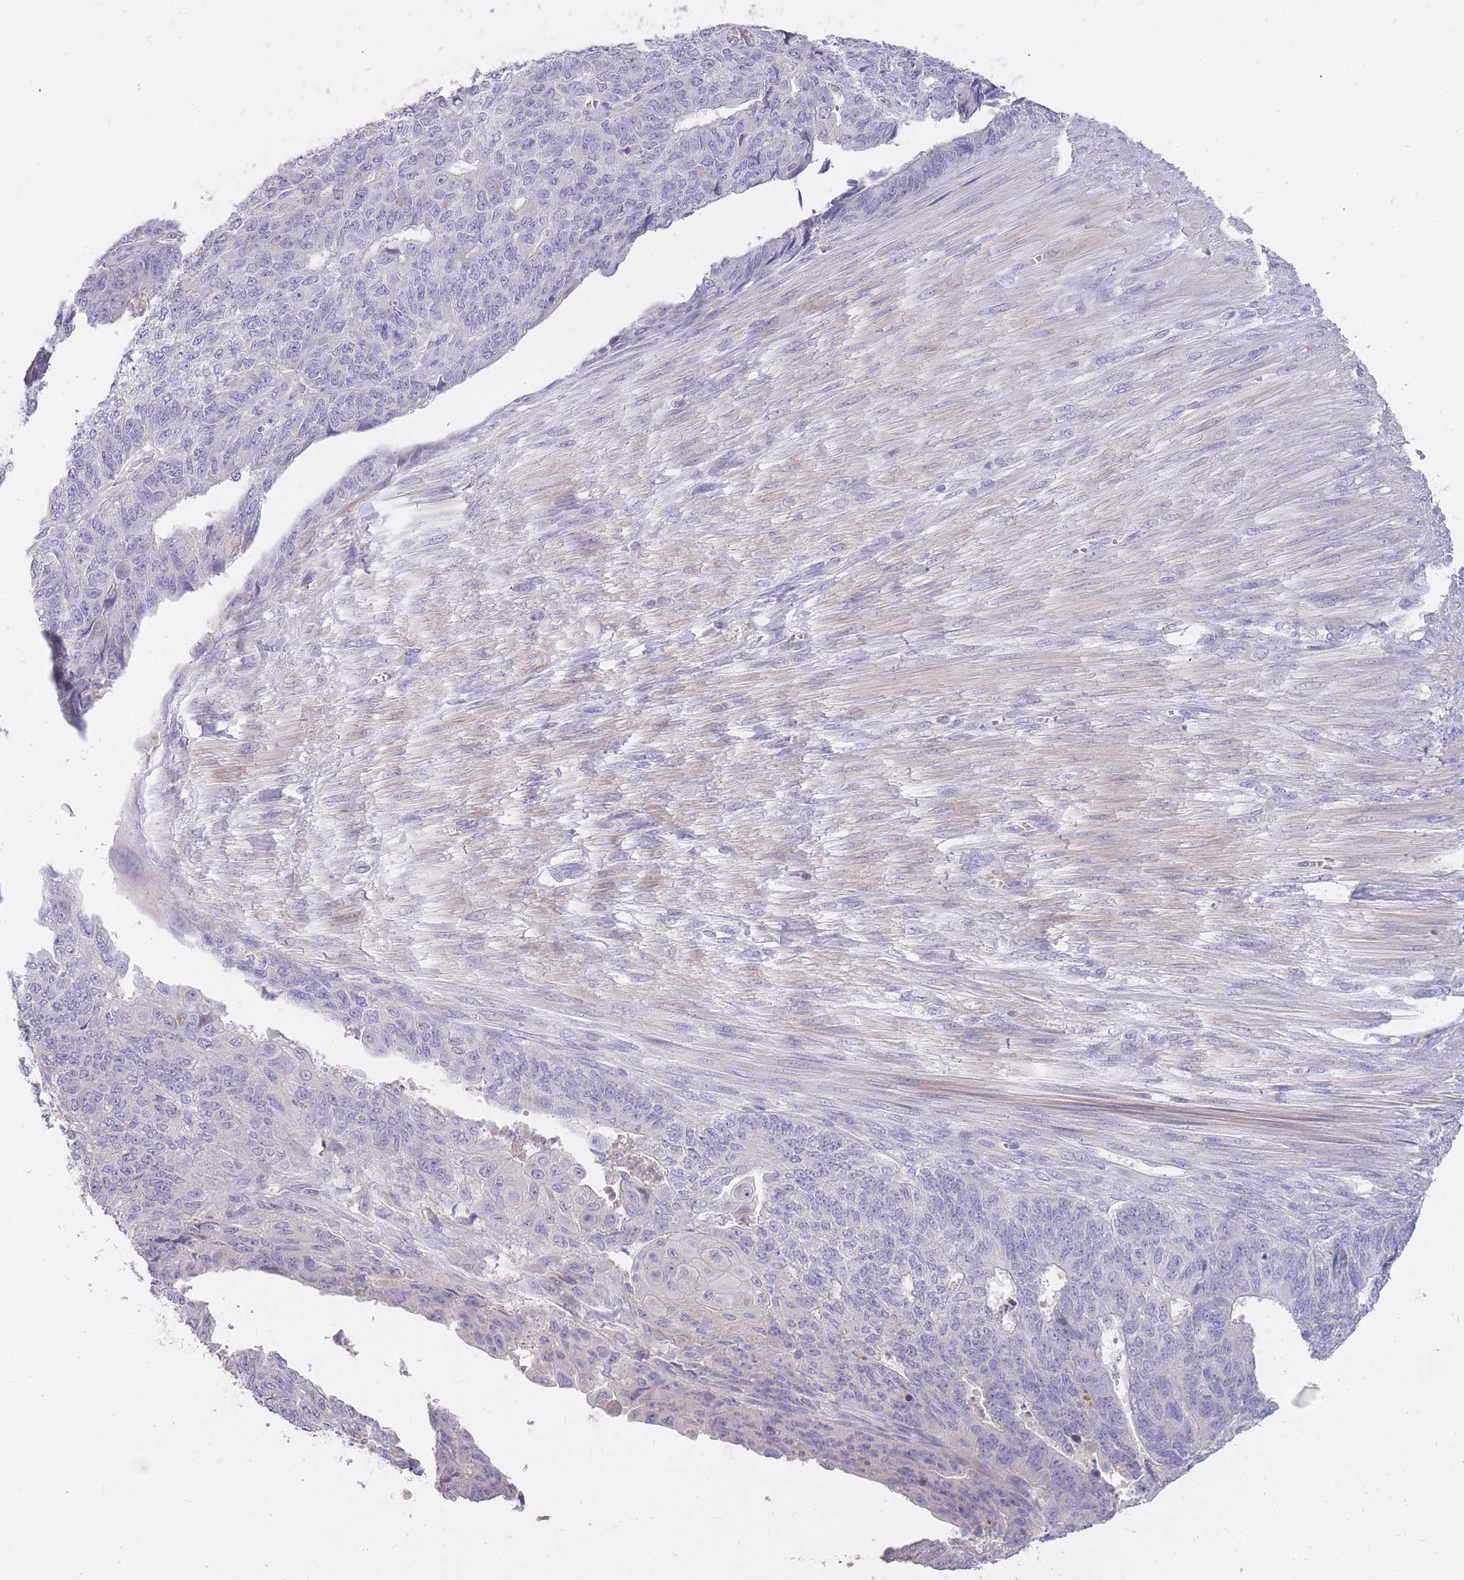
{"staining": {"intensity": "negative", "quantity": "none", "location": "none"}, "tissue": "endometrial cancer", "cell_type": "Tumor cells", "image_type": "cancer", "snomed": [{"axis": "morphology", "description": "Adenocarcinoma, NOS"}, {"axis": "topography", "description": "Endometrium"}], "caption": "The immunohistochemistry image has no significant staining in tumor cells of endometrial cancer (adenocarcinoma) tissue.", "gene": "FRG2C", "patient": {"sex": "female", "age": 32}}